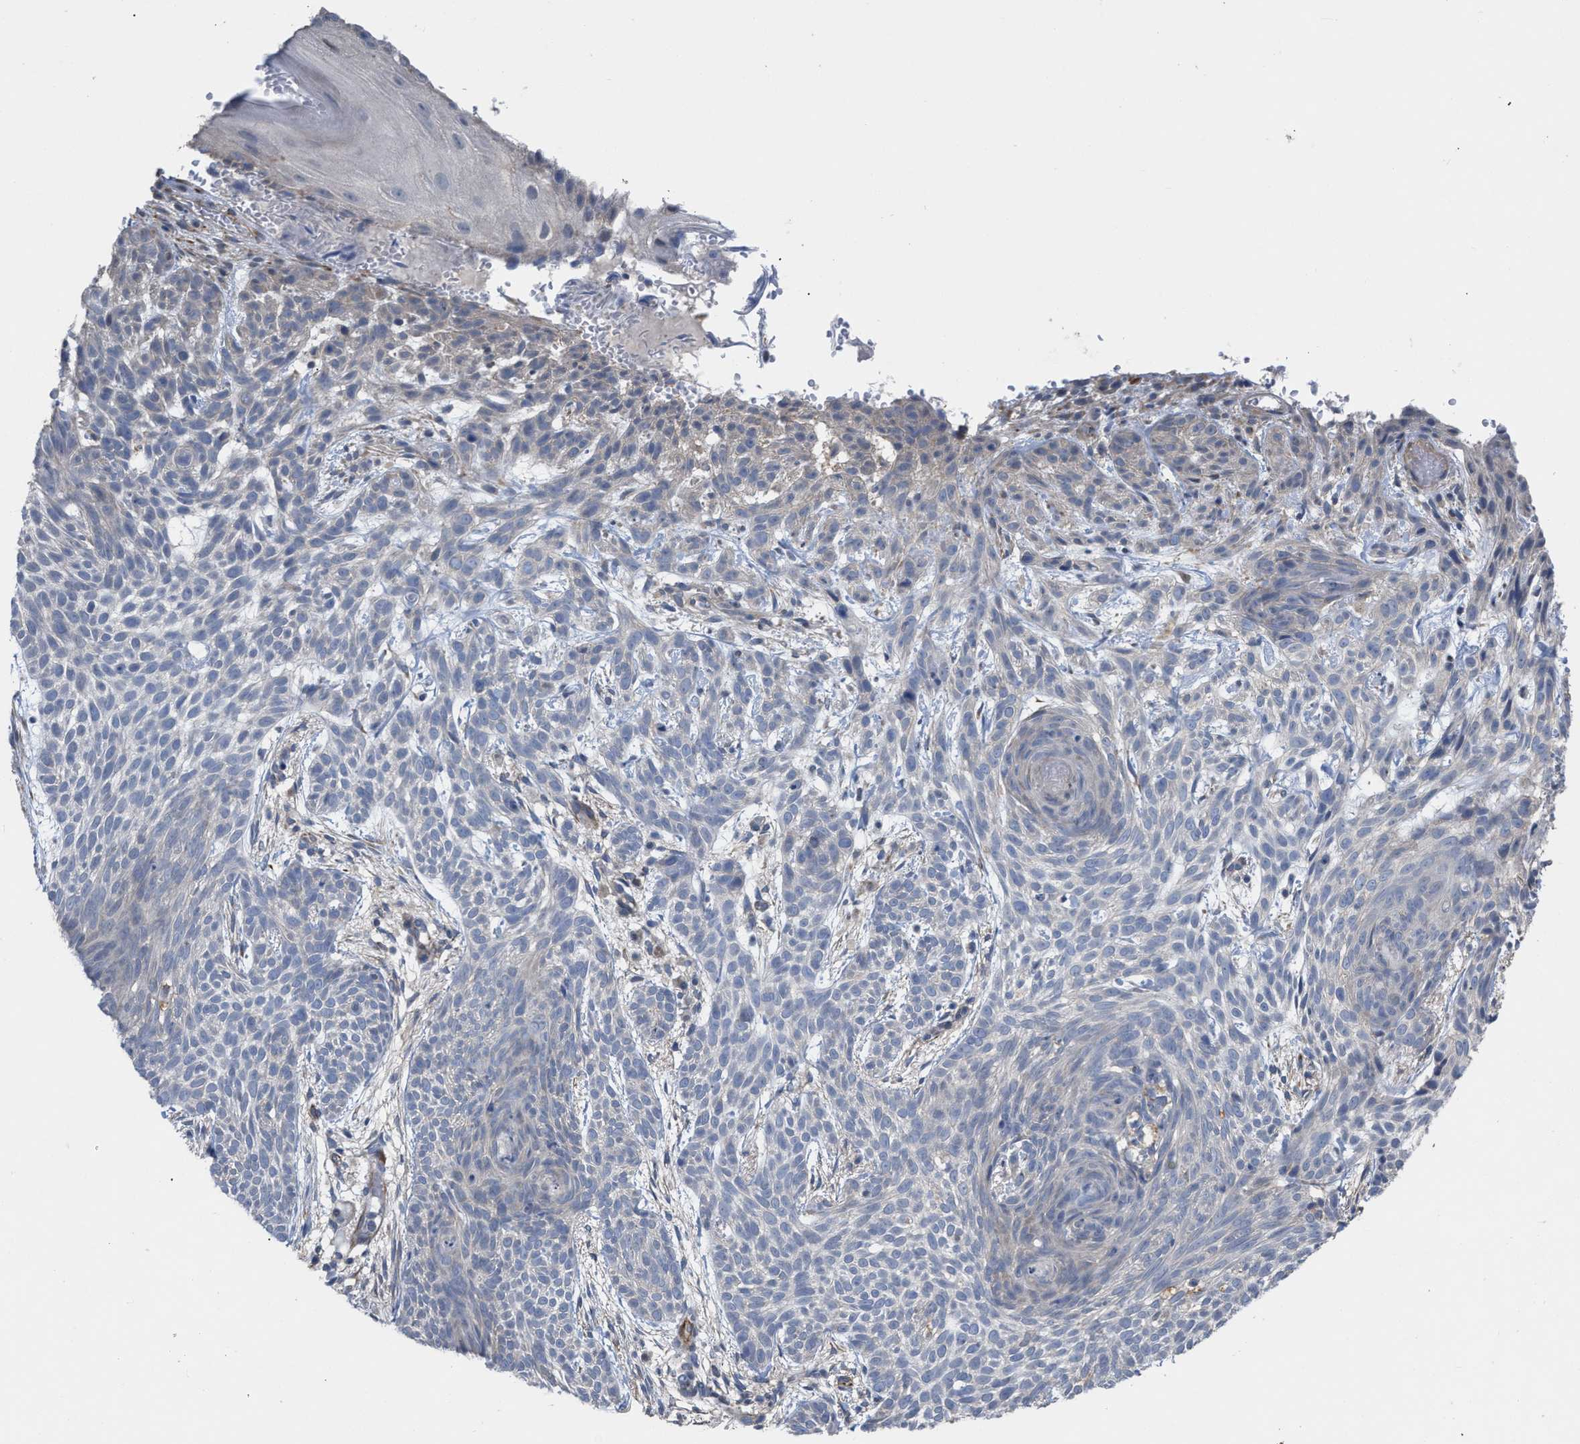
{"staining": {"intensity": "negative", "quantity": "none", "location": "none"}, "tissue": "skin cancer", "cell_type": "Tumor cells", "image_type": "cancer", "snomed": [{"axis": "morphology", "description": "Basal cell carcinoma"}, {"axis": "topography", "description": "Skin"}], "caption": "Basal cell carcinoma (skin) was stained to show a protein in brown. There is no significant staining in tumor cells.", "gene": "TMEM131", "patient": {"sex": "female", "age": 59}}